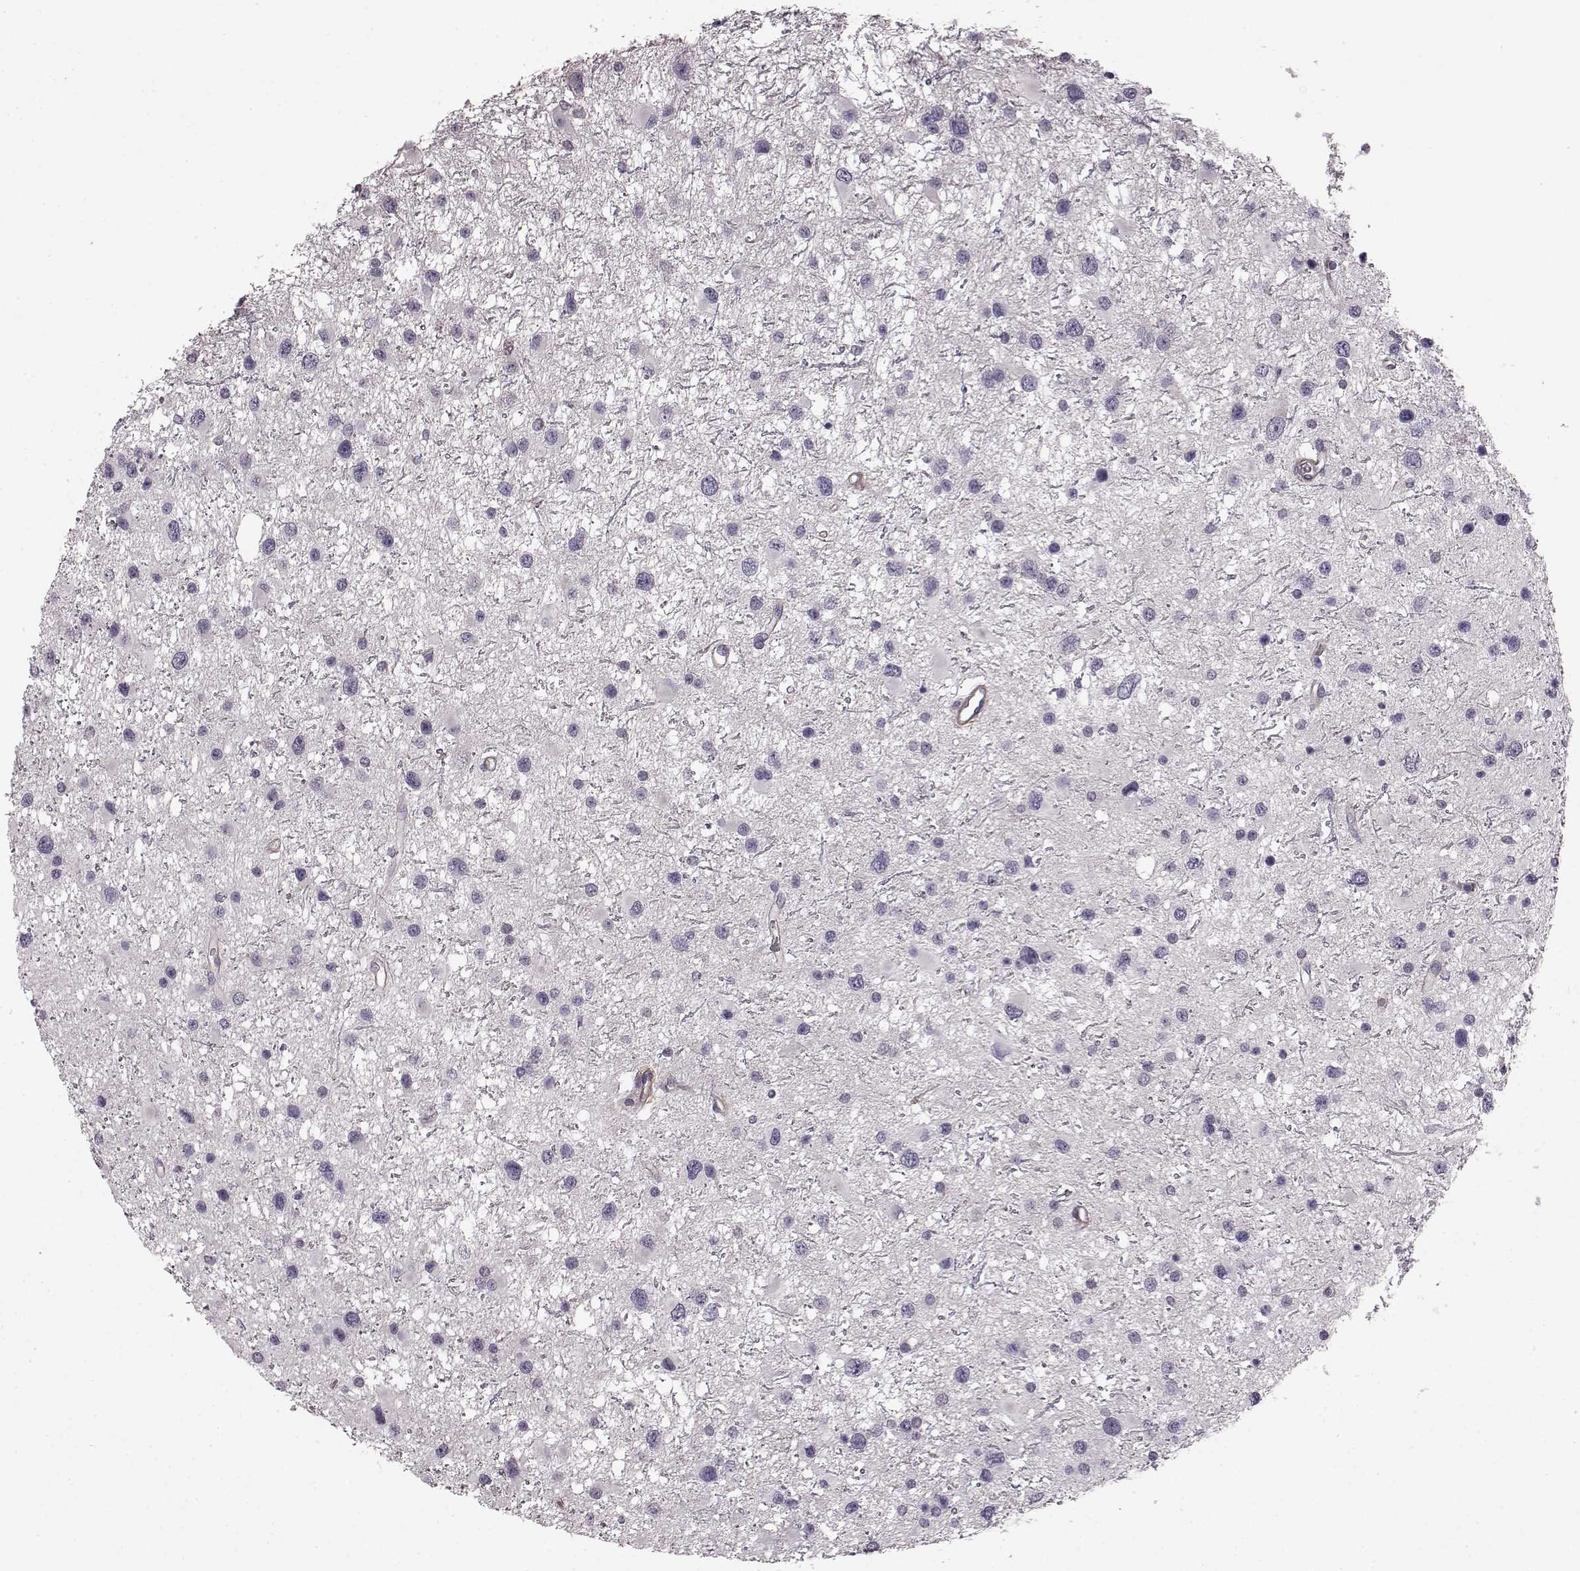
{"staining": {"intensity": "negative", "quantity": "none", "location": "none"}, "tissue": "glioma", "cell_type": "Tumor cells", "image_type": "cancer", "snomed": [{"axis": "morphology", "description": "Glioma, malignant, Low grade"}, {"axis": "topography", "description": "Brain"}], "caption": "Immunohistochemical staining of human glioma reveals no significant positivity in tumor cells.", "gene": "GRK1", "patient": {"sex": "female", "age": 32}}